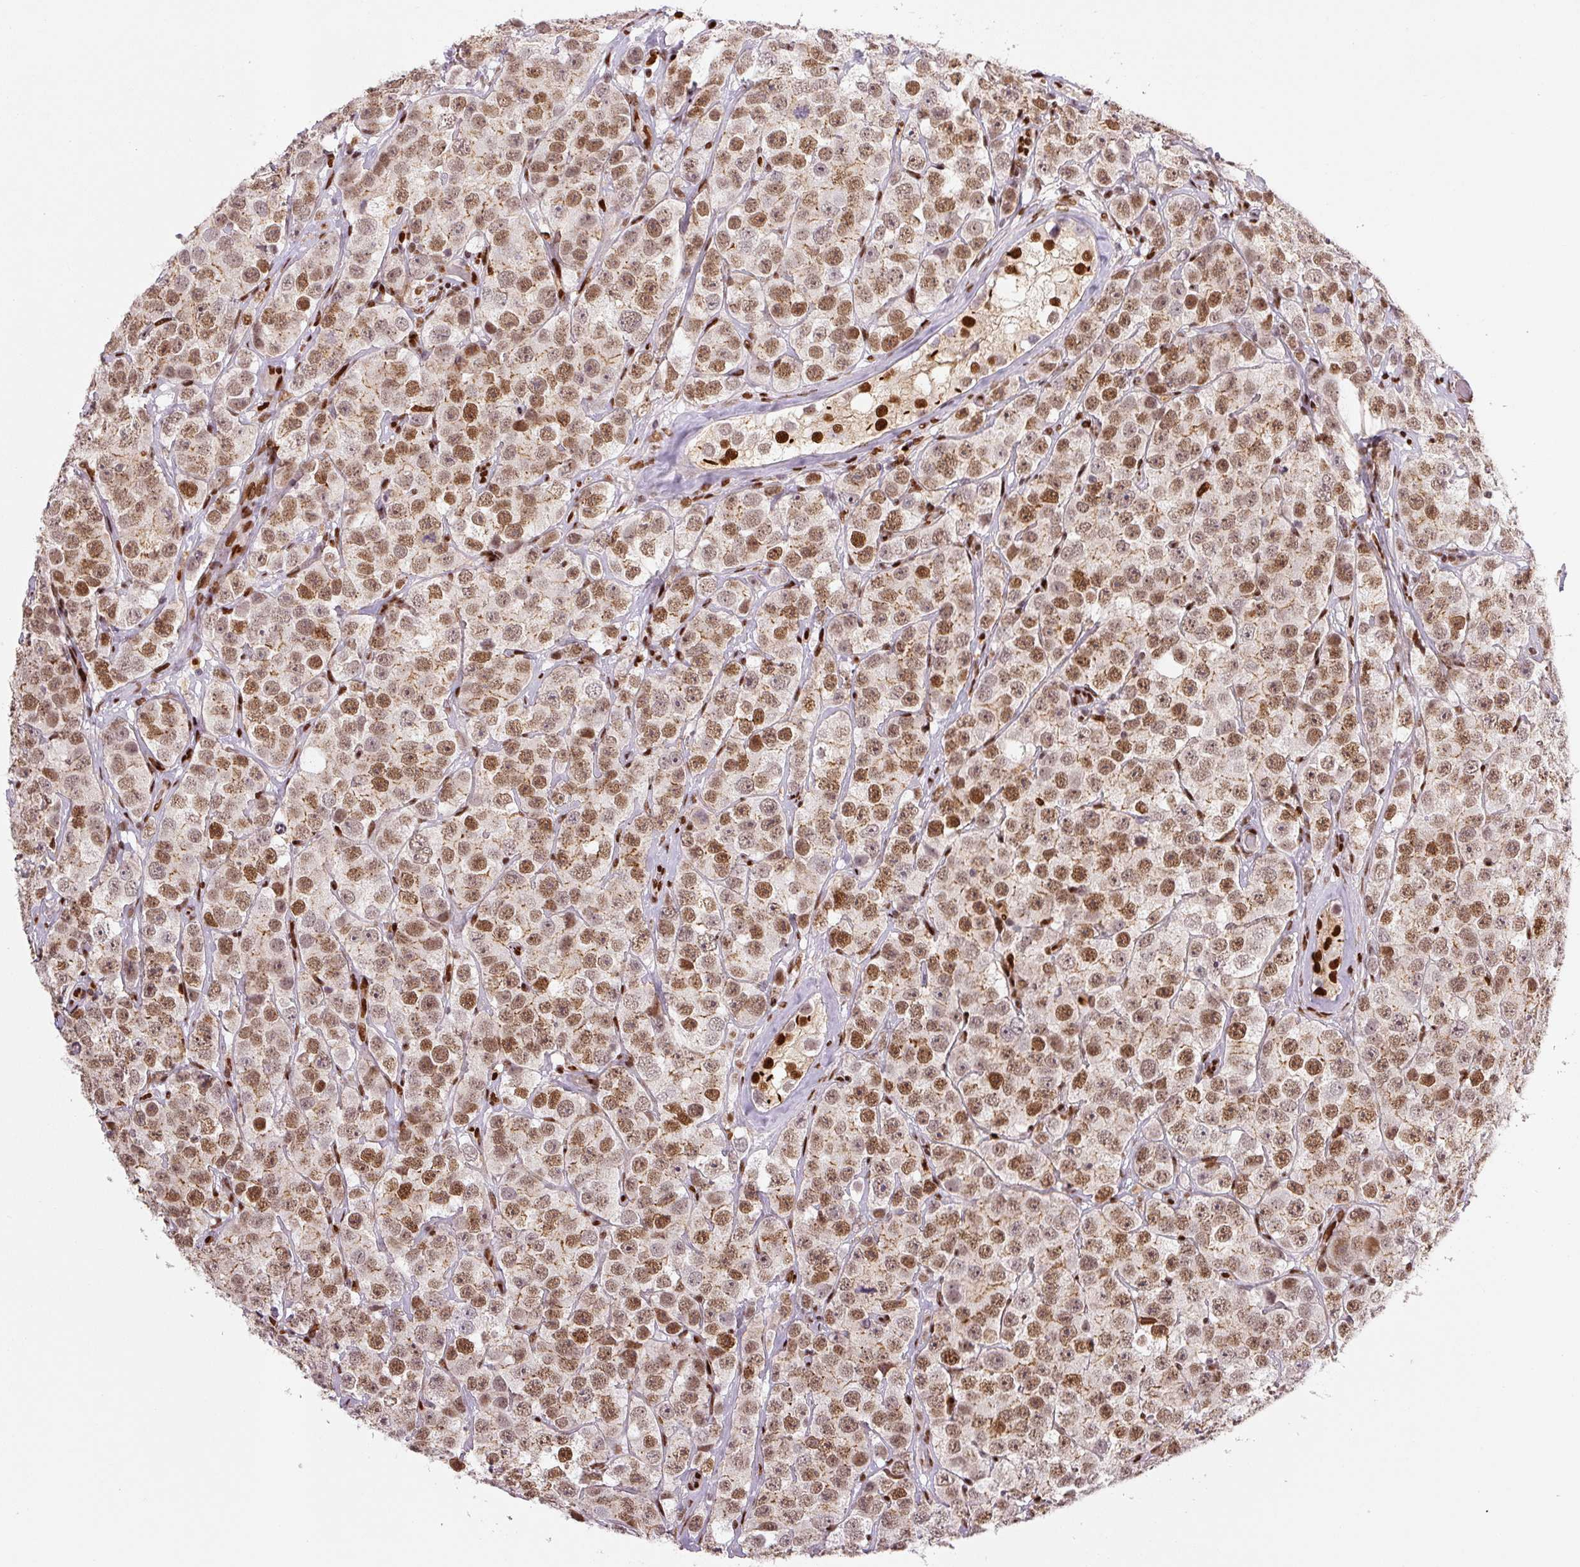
{"staining": {"intensity": "moderate", "quantity": ">75%", "location": "nuclear"}, "tissue": "testis cancer", "cell_type": "Tumor cells", "image_type": "cancer", "snomed": [{"axis": "morphology", "description": "Seminoma, NOS"}, {"axis": "topography", "description": "Testis"}], "caption": "Protein expression analysis of testis cancer reveals moderate nuclear staining in about >75% of tumor cells.", "gene": "PYDC2", "patient": {"sex": "male", "age": 28}}